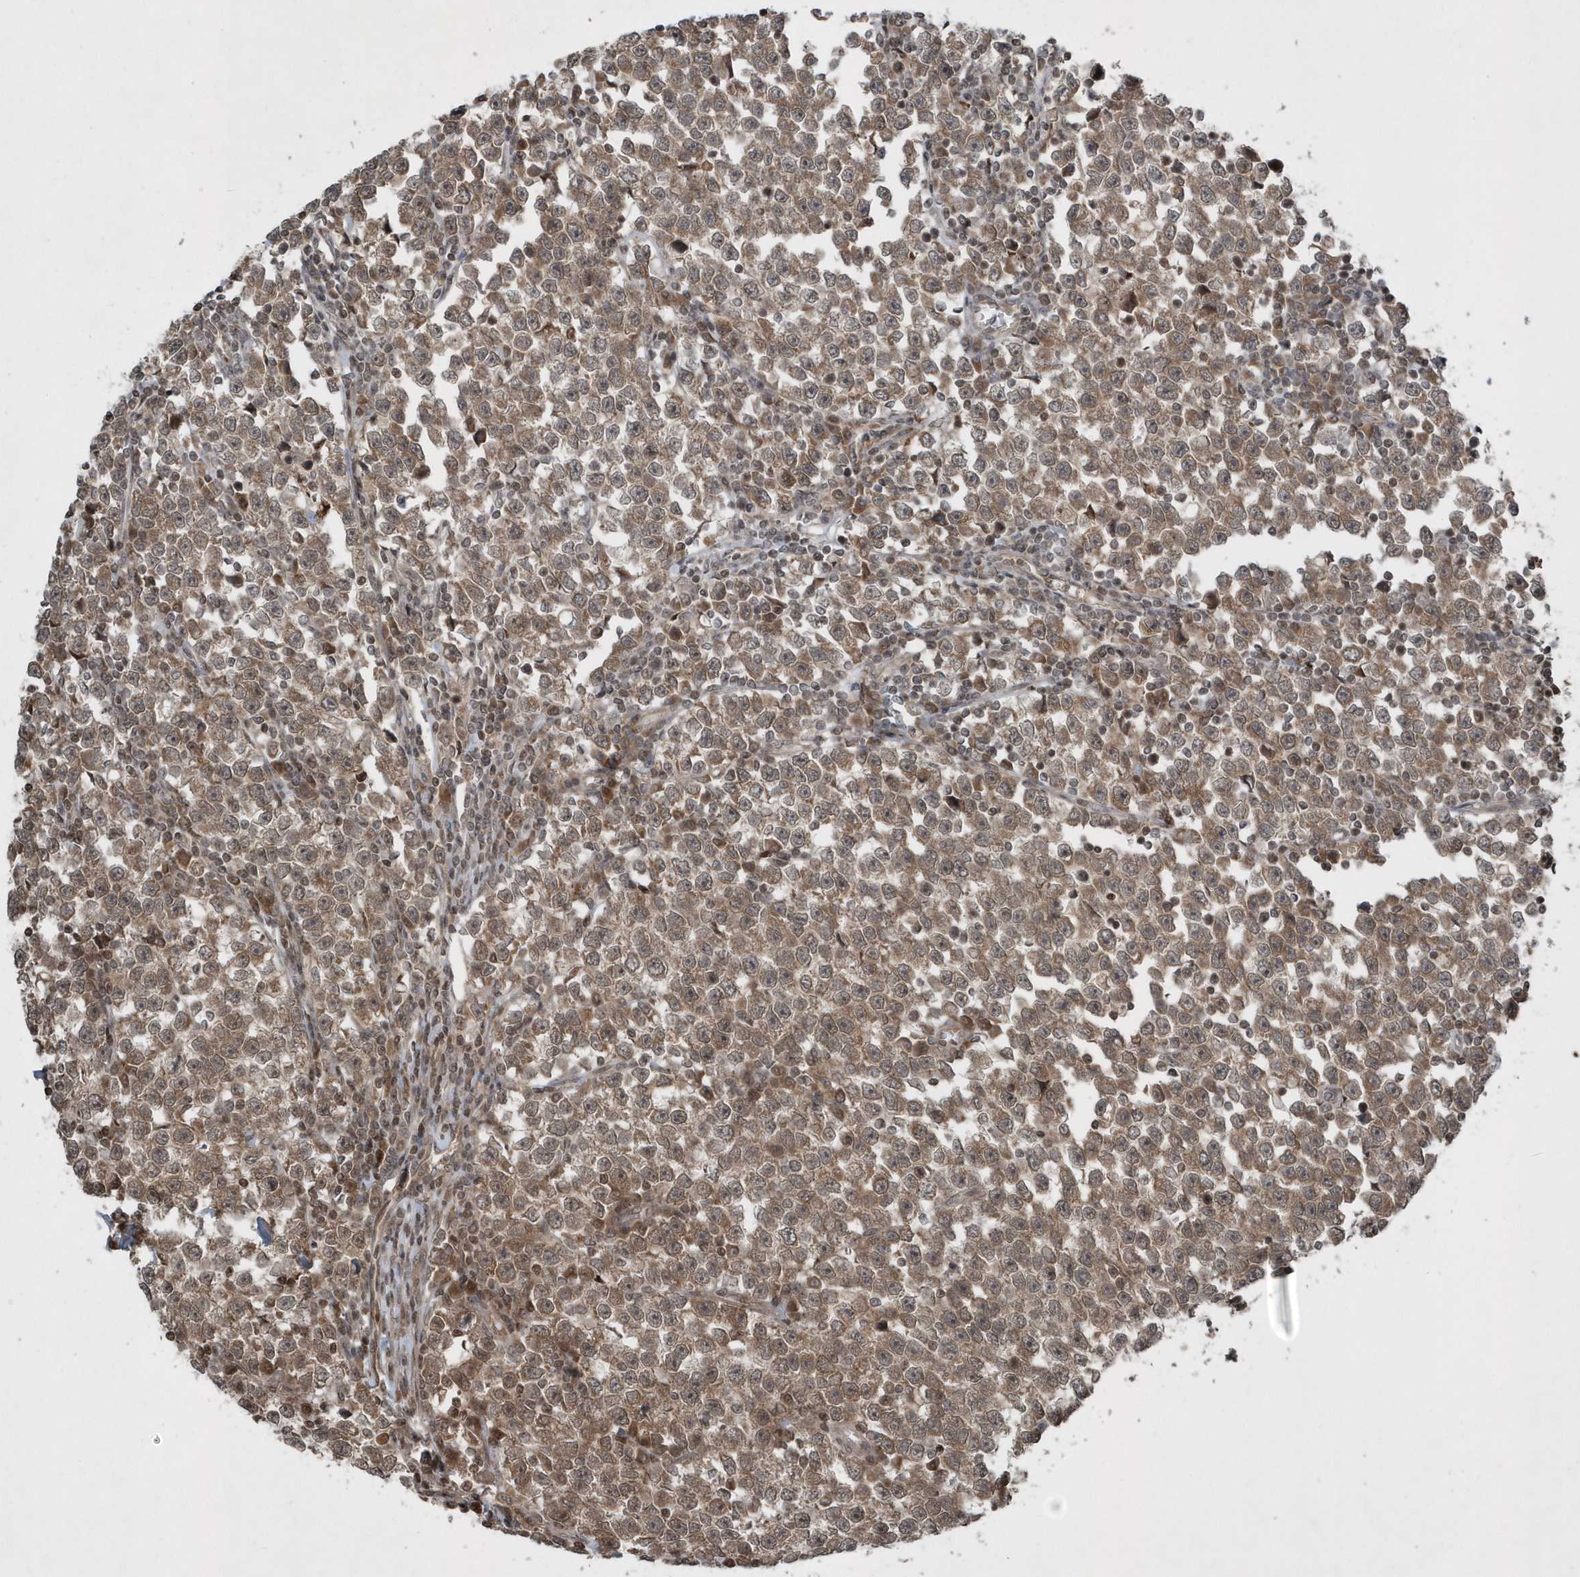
{"staining": {"intensity": "moderate", "quantity": ">75%", "location": "cytoplasmic/membranous"}, "tissue": "testis cancer", "cell_type": "Tumor cells", "image_type": "cancer", "snomed": [{"axis": "morphology", "description": "Normal tissue, NOS"}, {"axis": "morphology", "description": "Seminoma, NOS"}, {"axis": "topography", "description": "Testis"}], "caption": "Immunohistochemical staining of human testis seminoma shows medium levels of moderate cytoplasmic/membranous protein staining in about >75% of tumor cells.", "gene": "EIF2B1", "patient": {"sex": "male", "age": 43}}